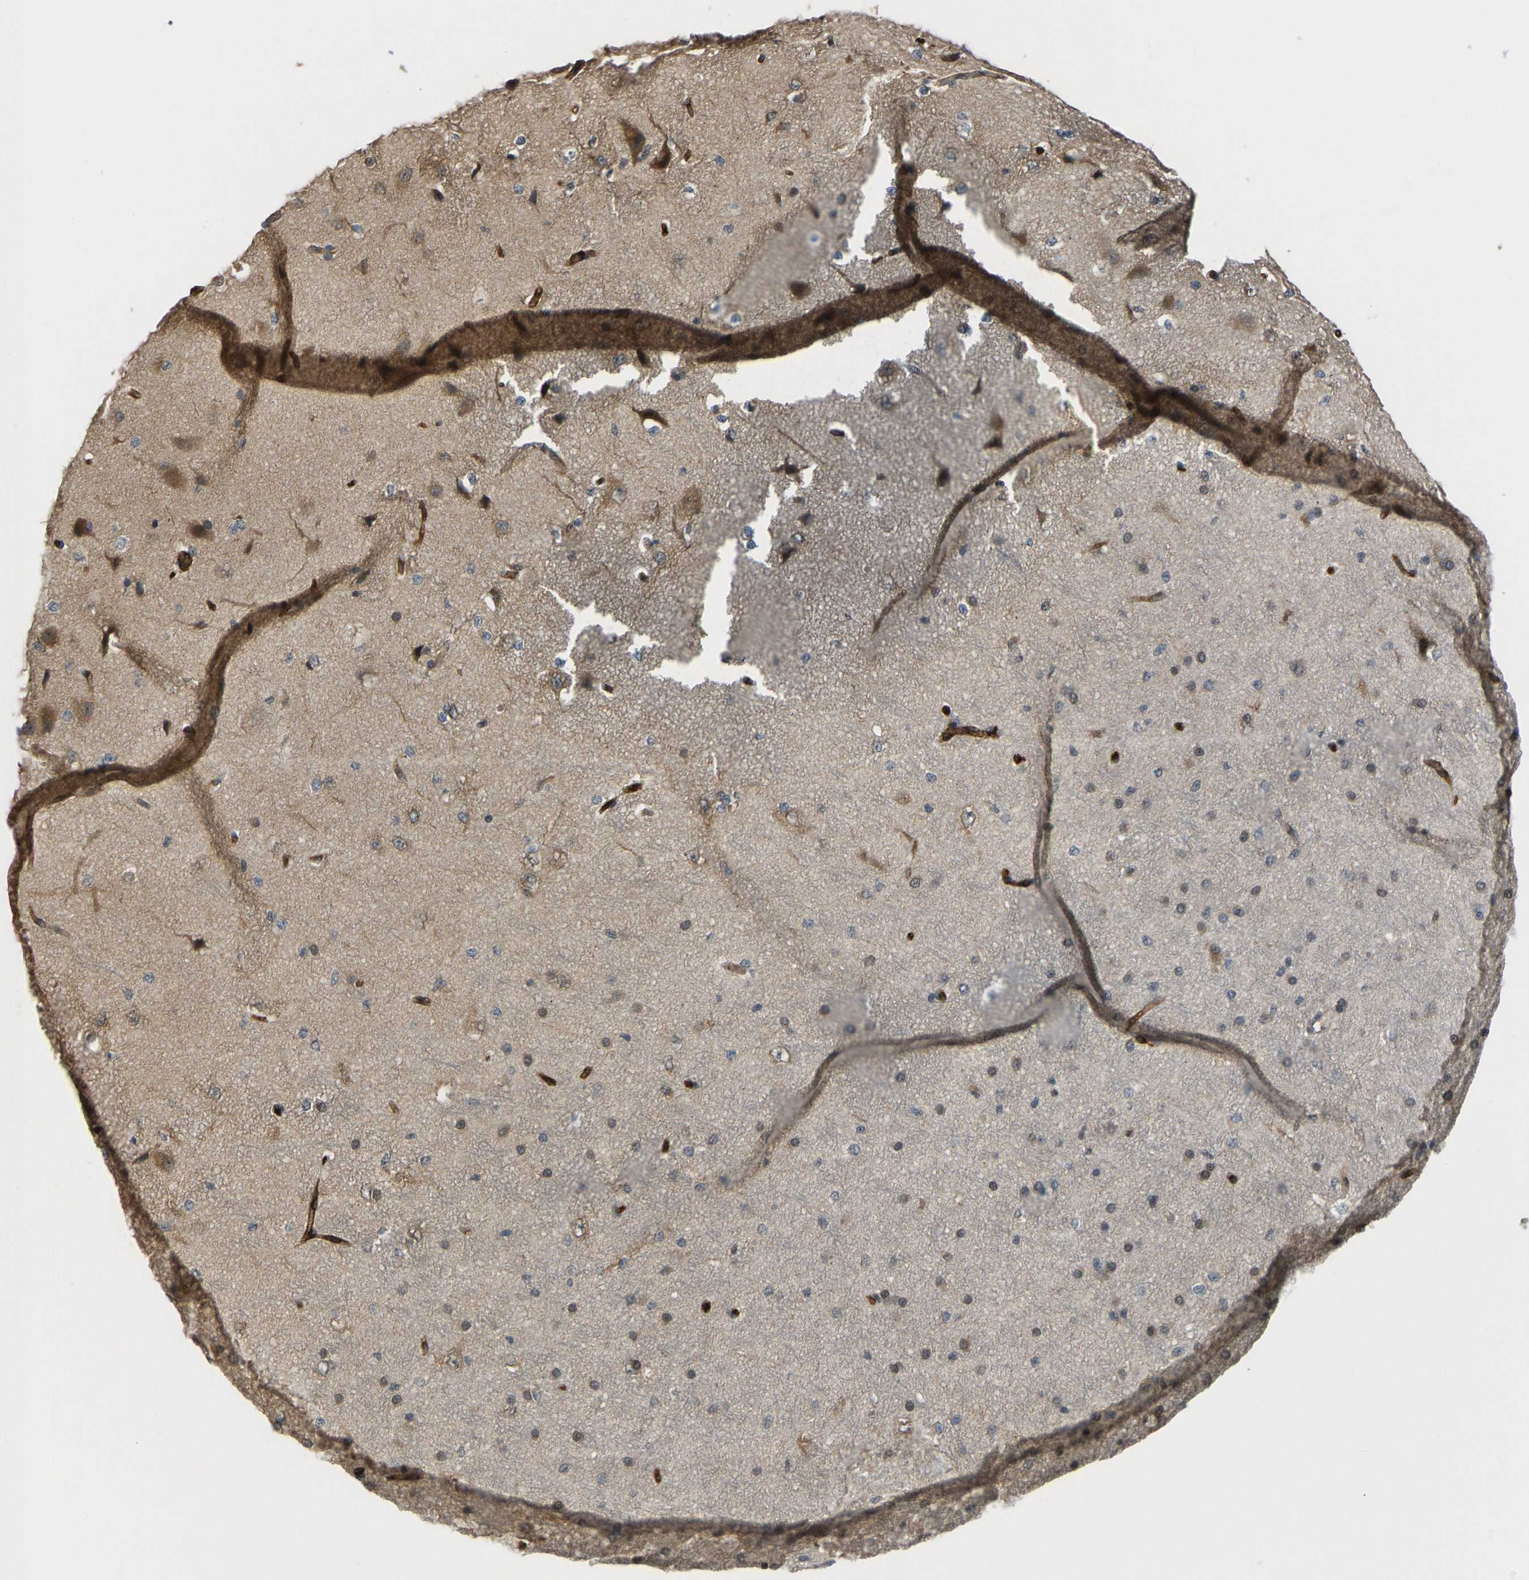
{"staining": {"intensity": "strong", "quantity": ">75%", "location": "cytoplasmic/membranous"}, "tissue": "cerebral cortex", "cell_type": "Endothelial cells", "image_type": "normal", "snomed": [{"axis": "morphology", "description": "Normal tissue, NOS"}, {"axis": "morphology", "description": "Developmental malformation"}, {"axis": "topography", "description": "Cerebral cortex"}], "caption": "The image displays staining of benign cerebral cortex, revealing strong cytoplasmic/membranous protein positivity (brown color) within endothelial cells.", "gene": "CCT8", "patient": {"sex": "female", "age": 30}}